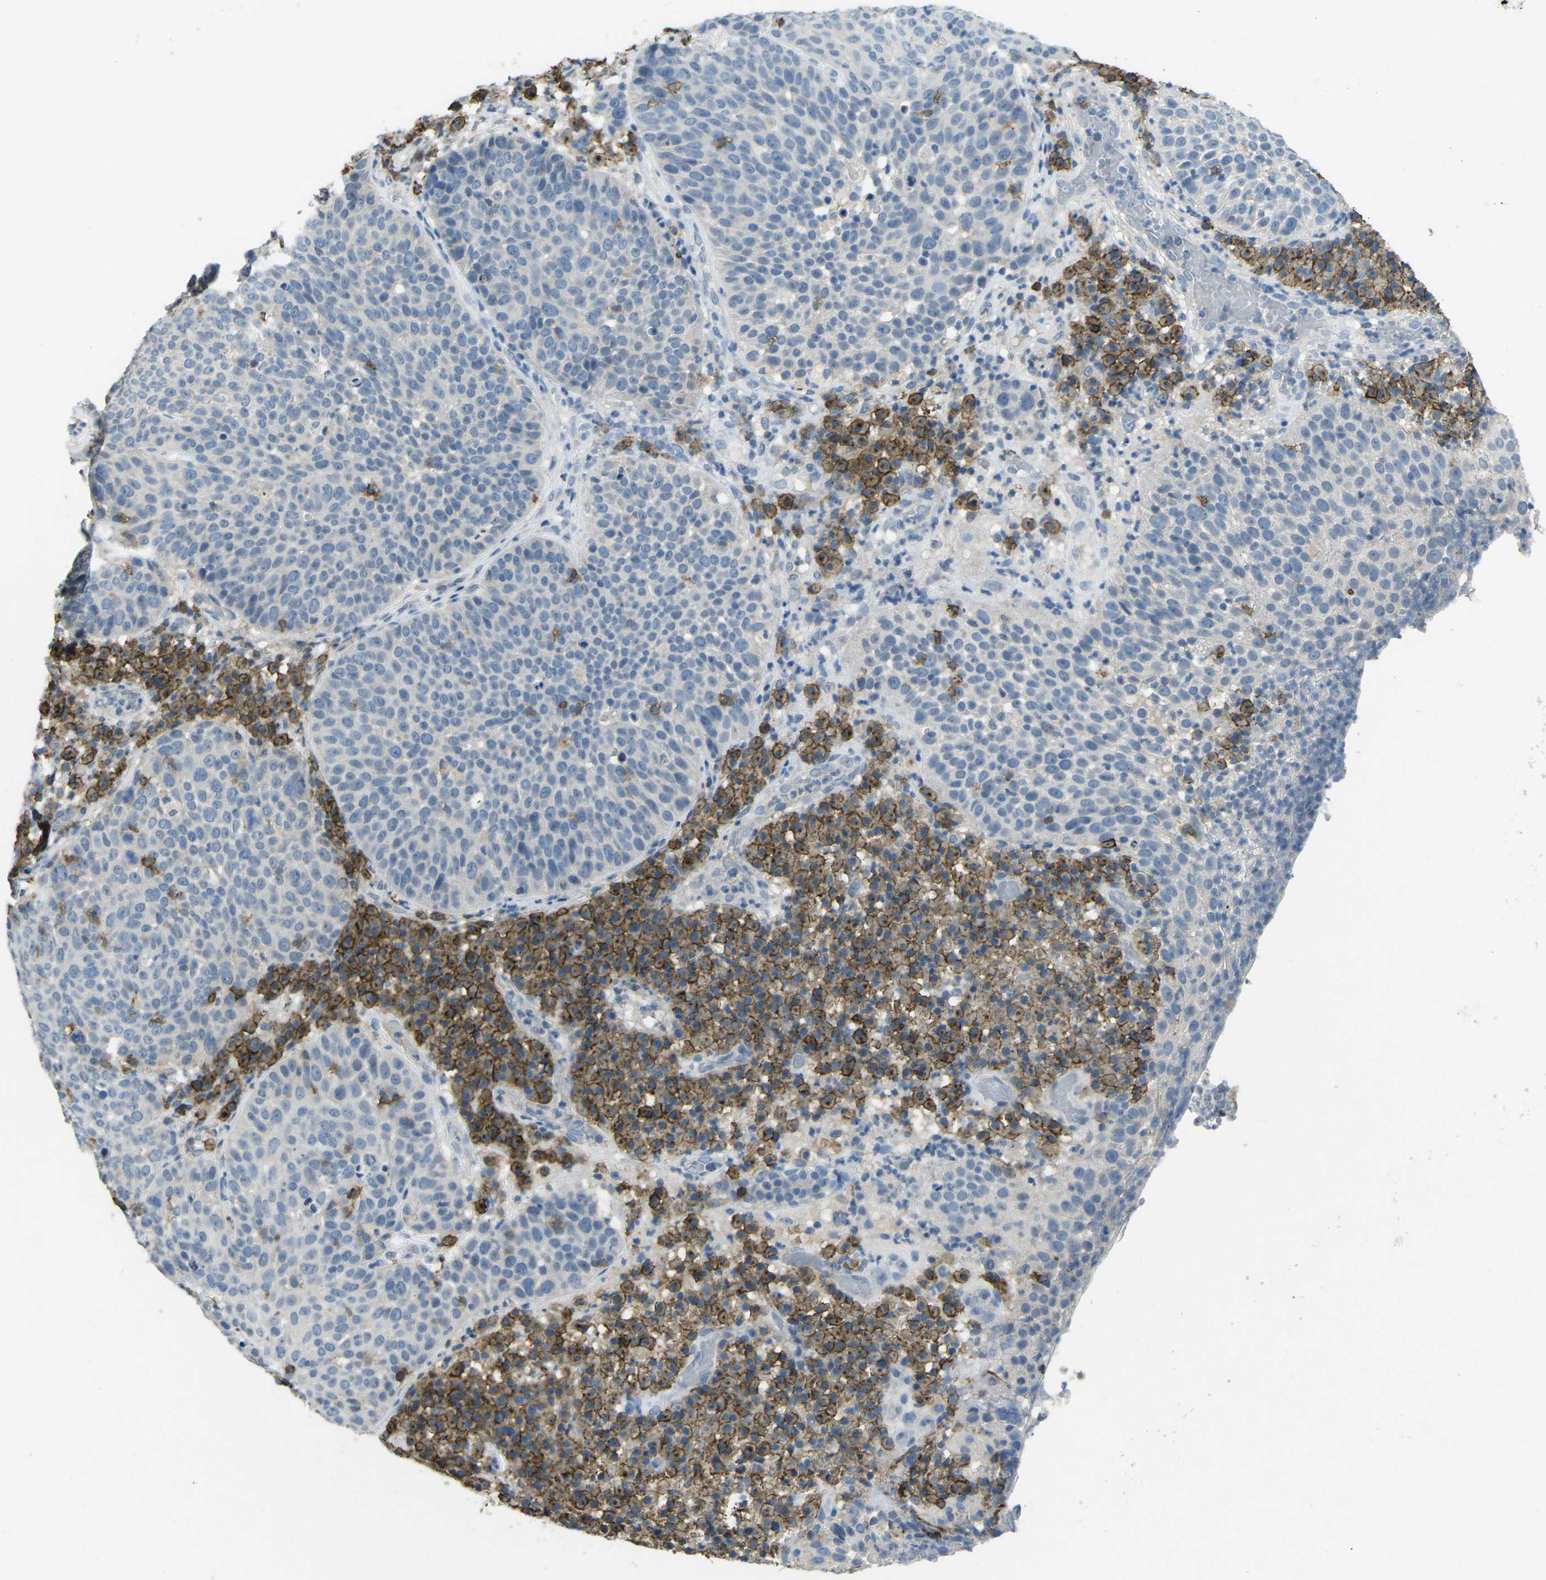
{"staining": {"intensity": "negative", "quantity": "none", "location": "none"}, "tissue": "skin cancer", "cell_type": "Tumor cells", "image_type": "cancer", "snomed": [{"axis": "morphology", "description": "Squamous cell carcinoma in situ, NOS"}, {"axis": "morphology", "description": "Squamous cell carcinoma, NOS"}, {"axis": "topography", "description": "Skin"}], "caption": "Immunohistochemistry (IHC) of squamous cell carcinoma (skin) displays no expression in tumor cells.", "gene": "CD19", "patient": {"sex": "male", "age": 93}}